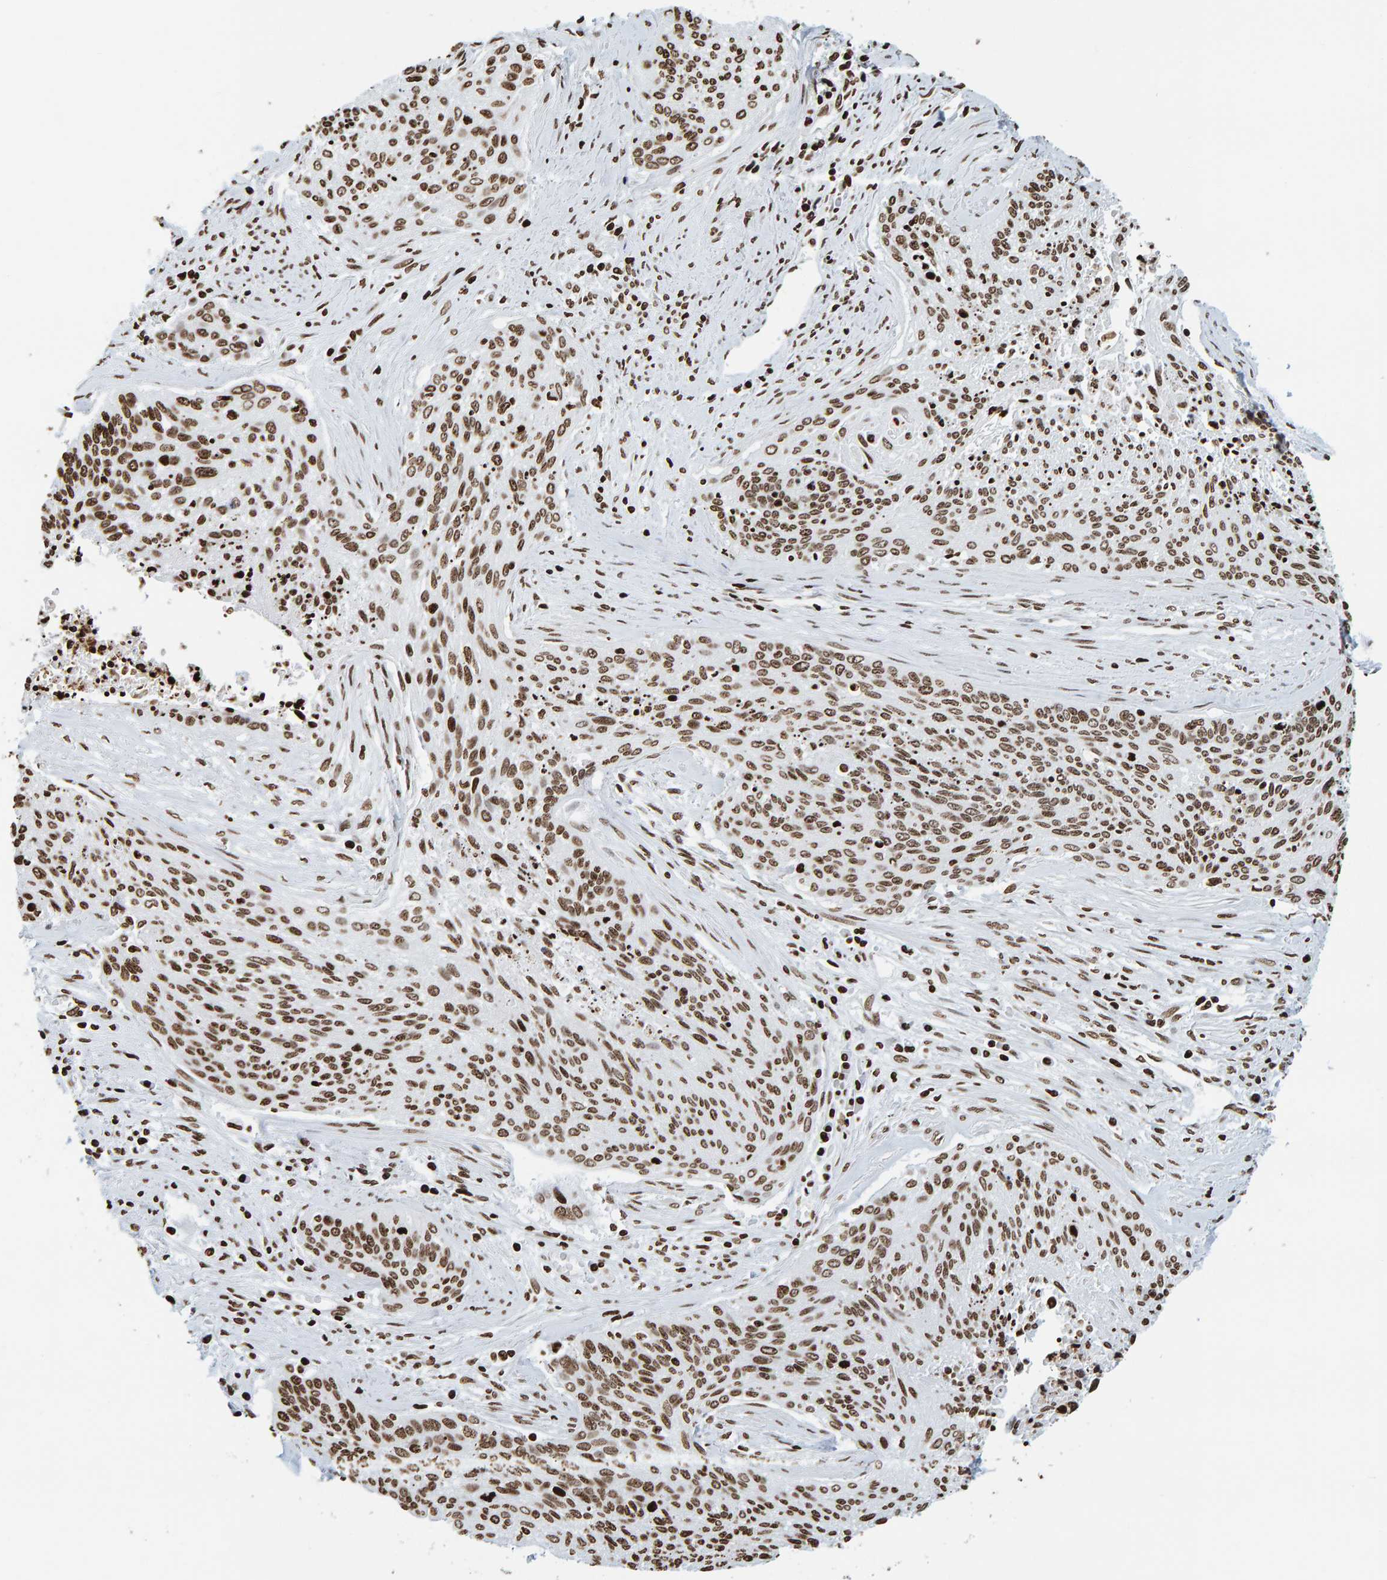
{"staining": {"intensity": "moderate", "quantity": ">75%", "location": "nuclear"}, "tissue": "cervical cancer", "cell_type": "Tumor cells", "image_type": "cancer", "snomed": [{"axis": "morphology", "description": "Squamous cell carcinoma, NOS"}, {"axis": "topography", "description": "Cervix"}], "caption": "Immunohistochemical staining of human squamous cell carcinoma (cervical) exhibits medium levels of moderate nuclear staining in approximately >75% of tumor cells.", "gene": "BRF2", "patient": {"sex": "female", "age": 55}}